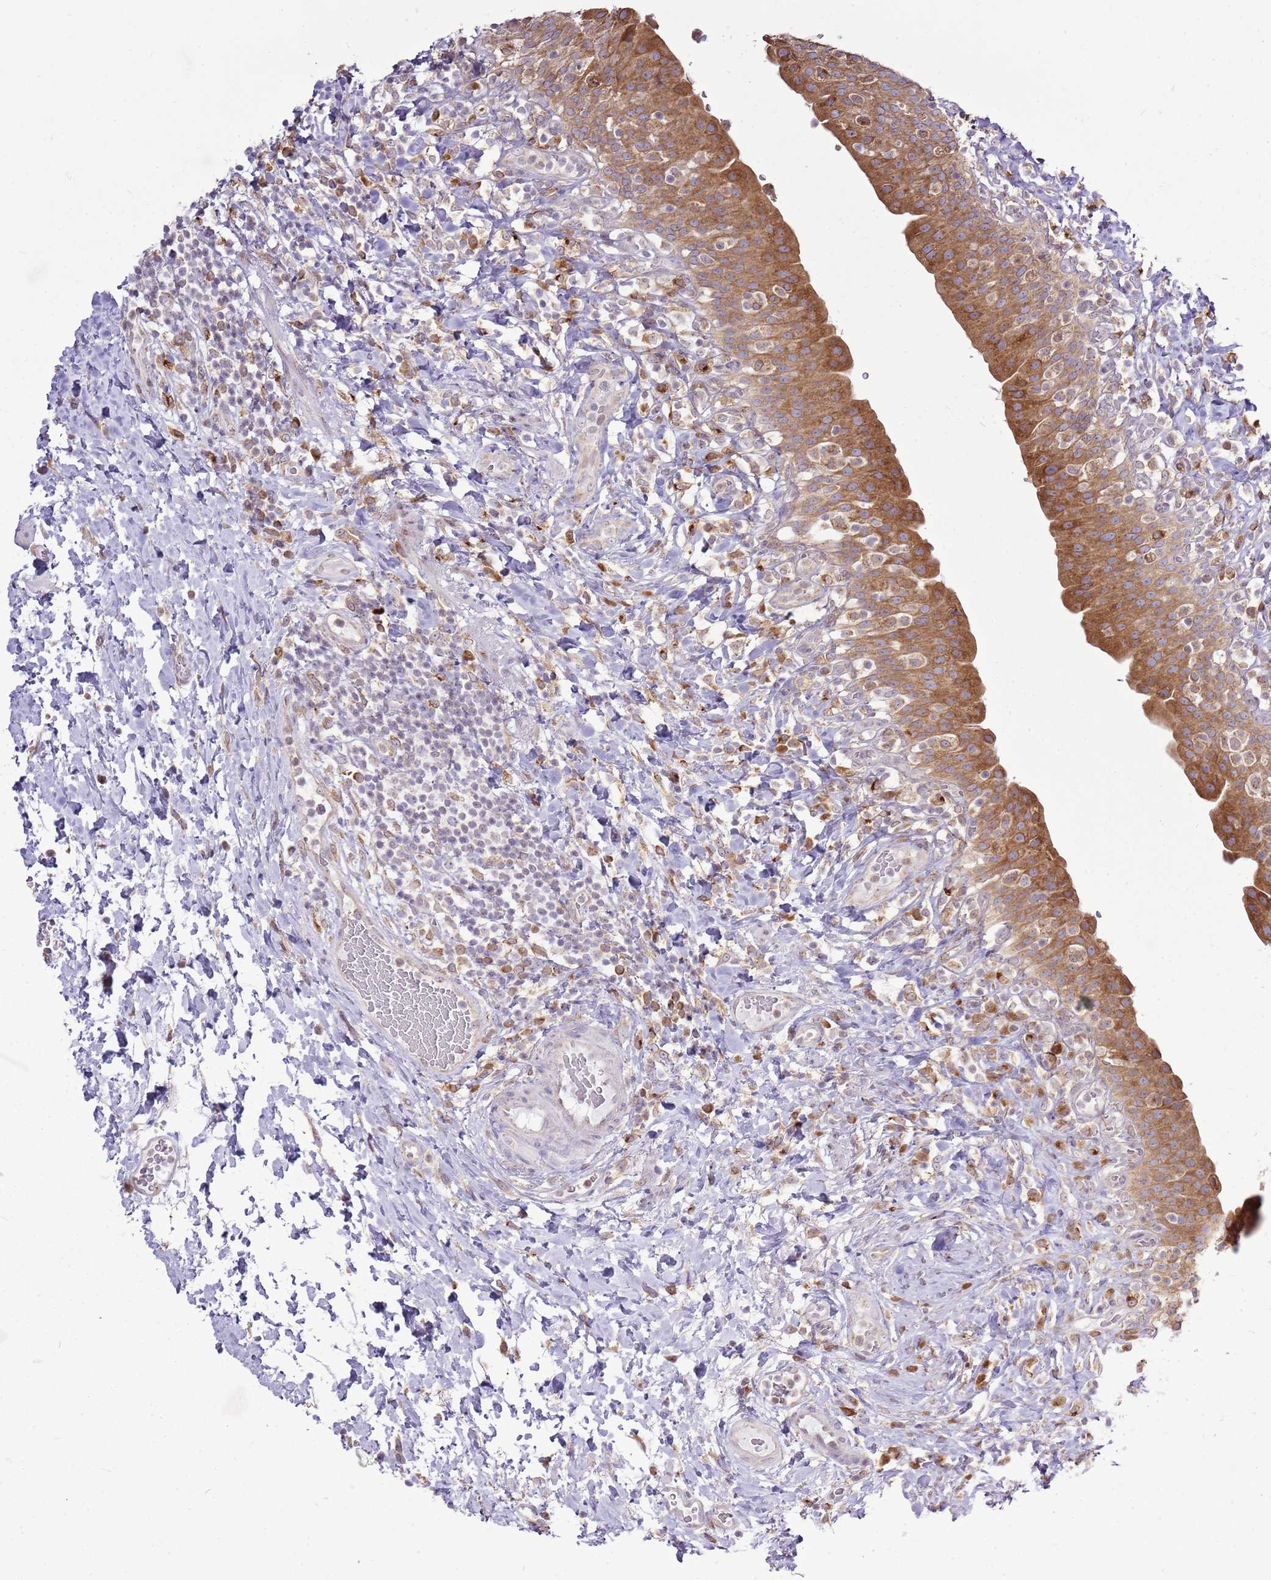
{"staining": {"intensity": "moderate", "quantity": ">75%", "location": "cytoplasmic/membranous"}, "tissue": "urinary bladder", "cell_type": "Urothelial cells", "image_type": "normal", "snomed": [{"axis": "morphology", "description": "Normal tissue, NOS"}, {"axis": "morphology", "description": "Inflammation, NOS"}, {"axis": "topography", "description": "Urinary bladder"}], "caption": "A high-resolution micrograph shows IHC staining of normal urinary bladder, which shows moderate cytoplasmic/membranous expression in about >75% of urothelial cells.", "gene": "TMED10", "patient": {"sex": "male", "age": 64}}